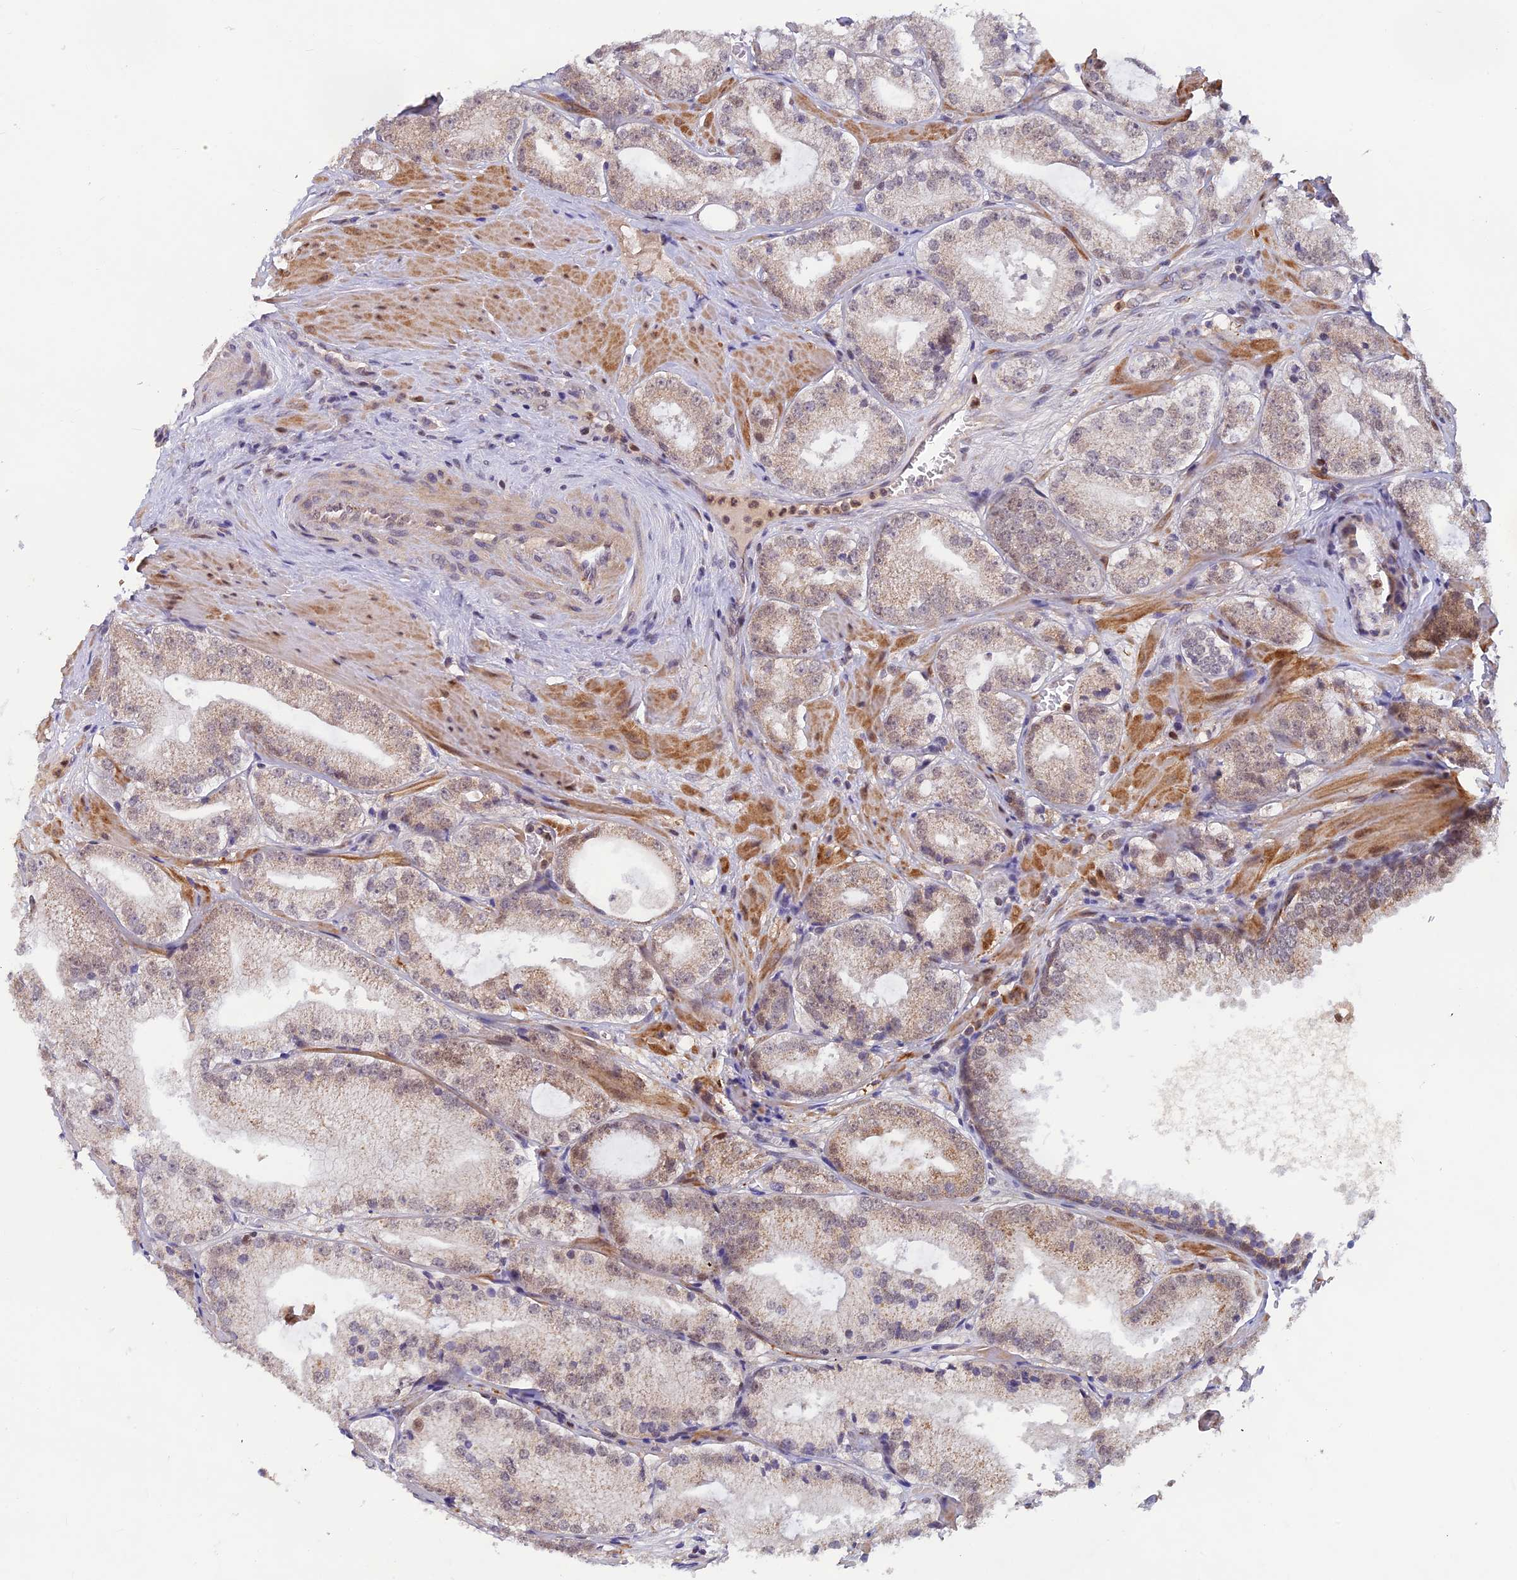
{"staining": {"intensity": "weak", "quantity": ">75%", "location": "cytoplasmic/membranous,nuclear"}, "tissue": "prostate cancer", "cell_type": "Tumor cells", "image_type": "cancer", "snomed": [{"axis": "morphology", "description": "Adenocarcinoma, Low grade"}, {"axis": "topography", "description": "Prostate"}], "caption": "Adenocarcinoma (low-grade) (prostate) stained for a protein (brown) shows weak cytoplasmic/membranous and nuclear positive staining in approximately >75% of tumor cells.", "gene": "FASTKD5", "patient": {"sex": "male", "age": 60}}